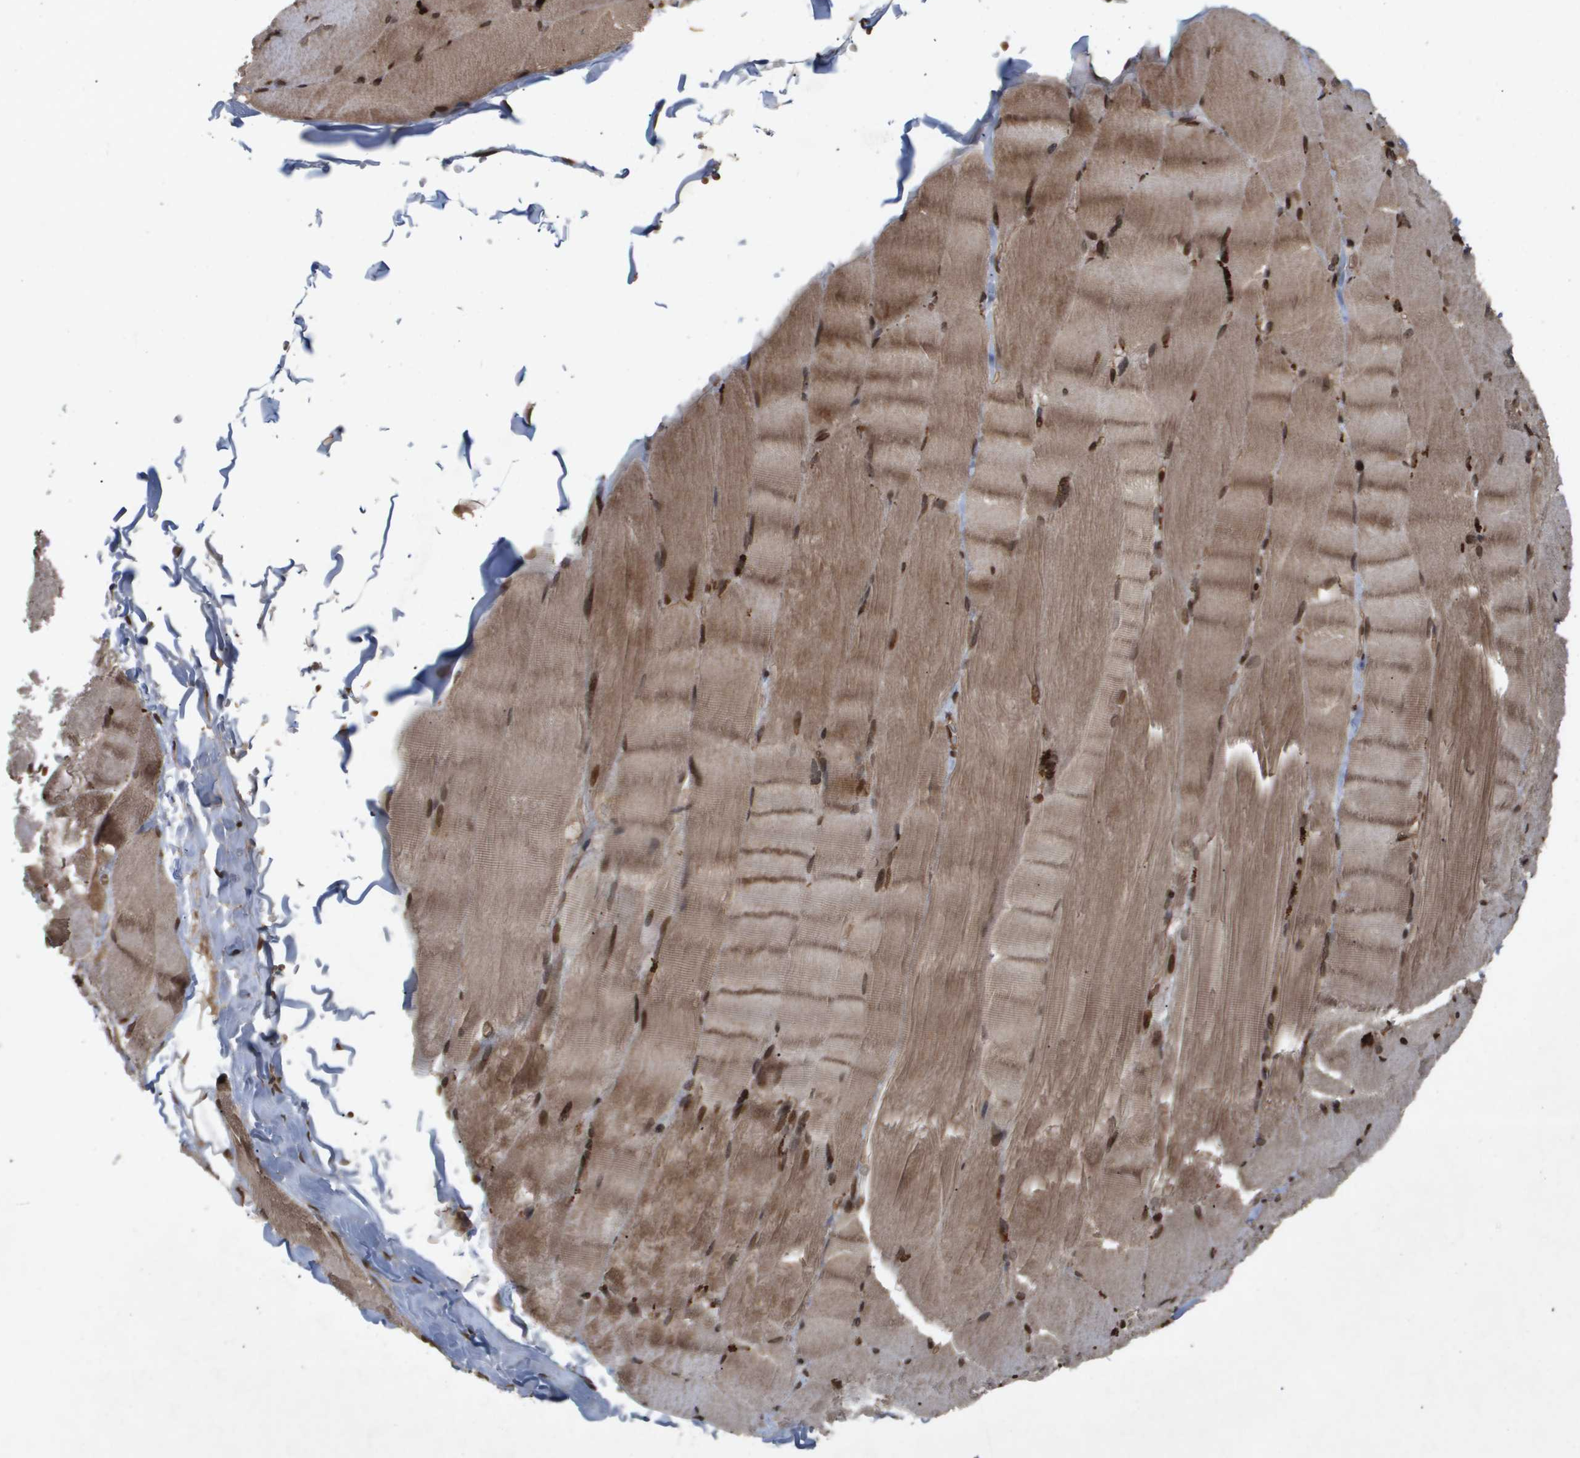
{"staining": {"intensity": "moderate", "quantity": ">75%", "location": "cytoplasmic/membranous,nuclear"}, "tissue": "skeletal muscle", "cell_type": "Myocytes", "image_type": "normal", "snomed": [{"axis": "morphology", "description": "Normal tissue, NOS"}, {"axis": "topography", "description": "Skin"}, {"axis": "topography", "description": "Skeletal muscle"}], "caption": "Protein staining exhibits moderate cytoplasmic/membranous,nuclear expression in approximately >75% of myocytes in normal skeletal muscle.", "gene": "HSPA6", "patient": {"sex": "male", "age": 83}}